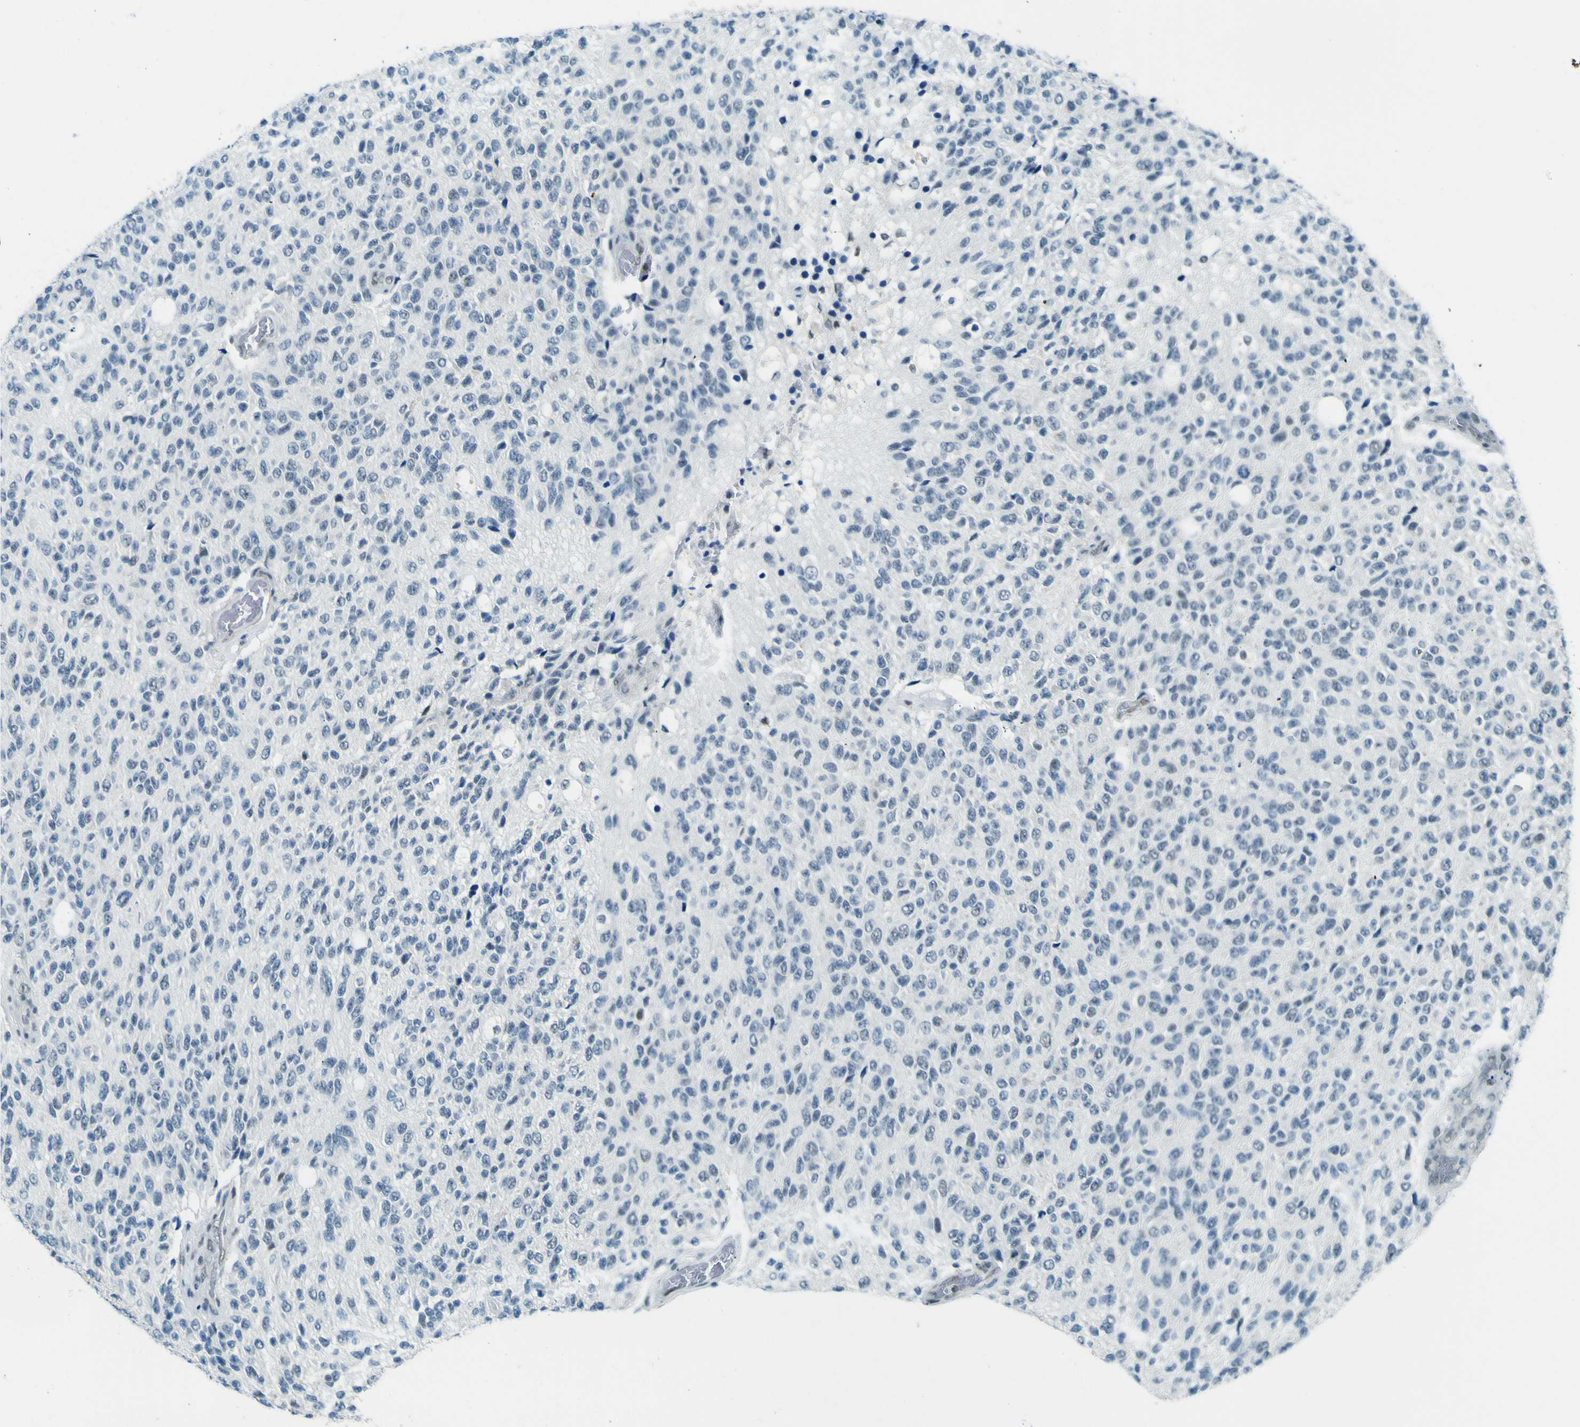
{"staining": {"intensity": "negative", "quantity": "none", "location": "none"}, "tissue": "glioma", "cell_type": "Tumor cells", "image_type": "cancer", "snomed": [{"axis": "morphology", "description": "Glioma, malignant, High grade"}, {"axis": "topography", "description": "pancreas cauda"}], "caption": "DAB (3,3'-diaminobenzidine) immunohistochemical staining of high-grade glioma (malignant) exhibits no significant expression in tumor cells.", "gene": "CEBPG", "patient": {"sex": "male", "age": 60}}